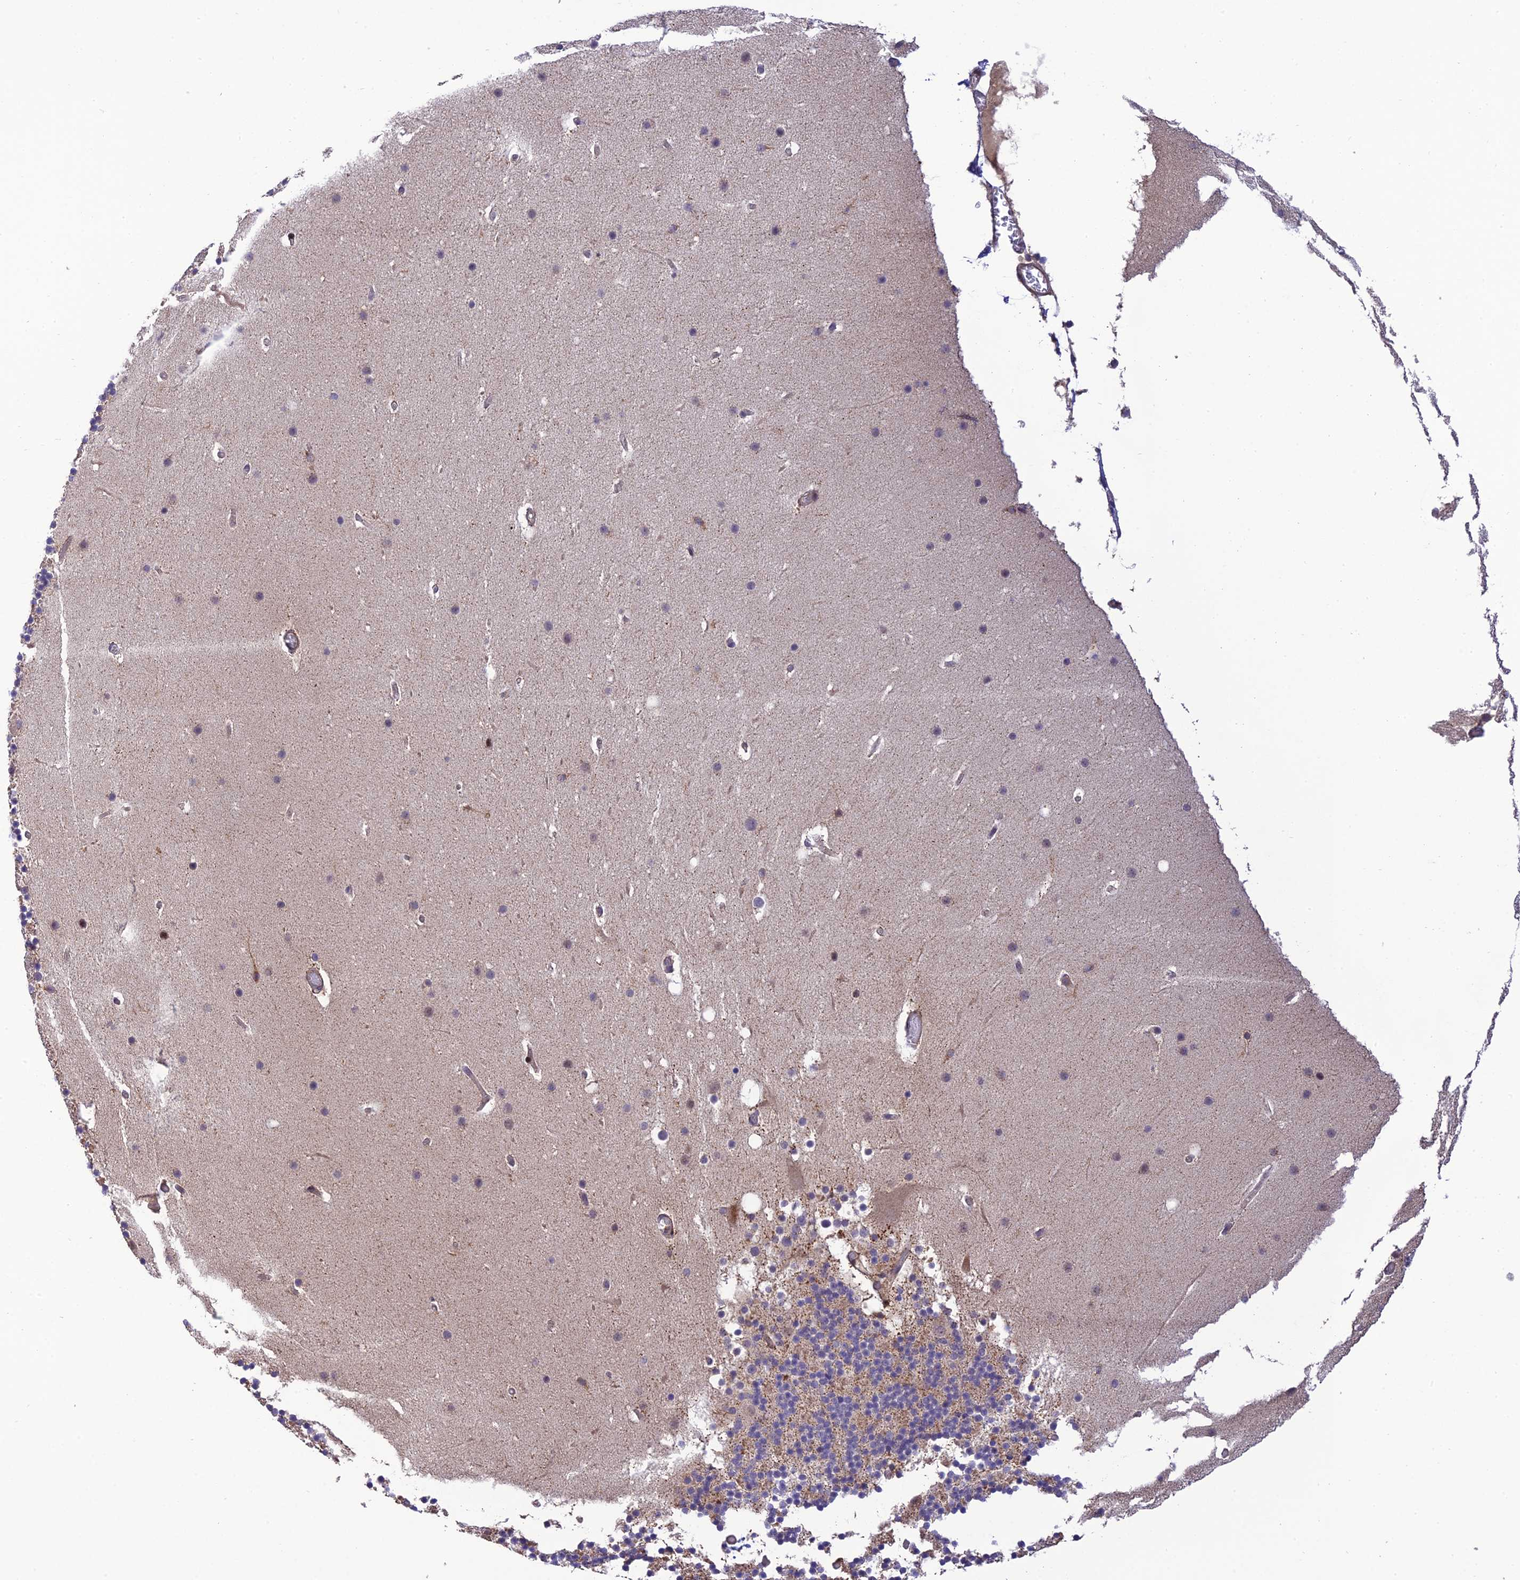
{"staining": {"intensity": "weak", "quantity": ">75%", "location": "cytoplasmic/membranous"}, "tissue": "cerebellum", "cell_type": "Cells in granular layer", "image_type": "normal", "snomed": [{"axis": "morphology", "description": "Normal tissue, NOS"}, {"axis": "topography", "description": "Cerebellum"}], "caption": "High-power microscopy captured an immunohistochemistry (IHC) image of normal cerebellum, revealing weak cytoplasmic/membranous positivity in about >75% of cells in granular layer. (DAB (3,3'-diaminobenzidine) = brown stain, brightfield microscopy at high magnification).", "gene": "ZNF584", "patient": {"sex": "male", "age": 57}}